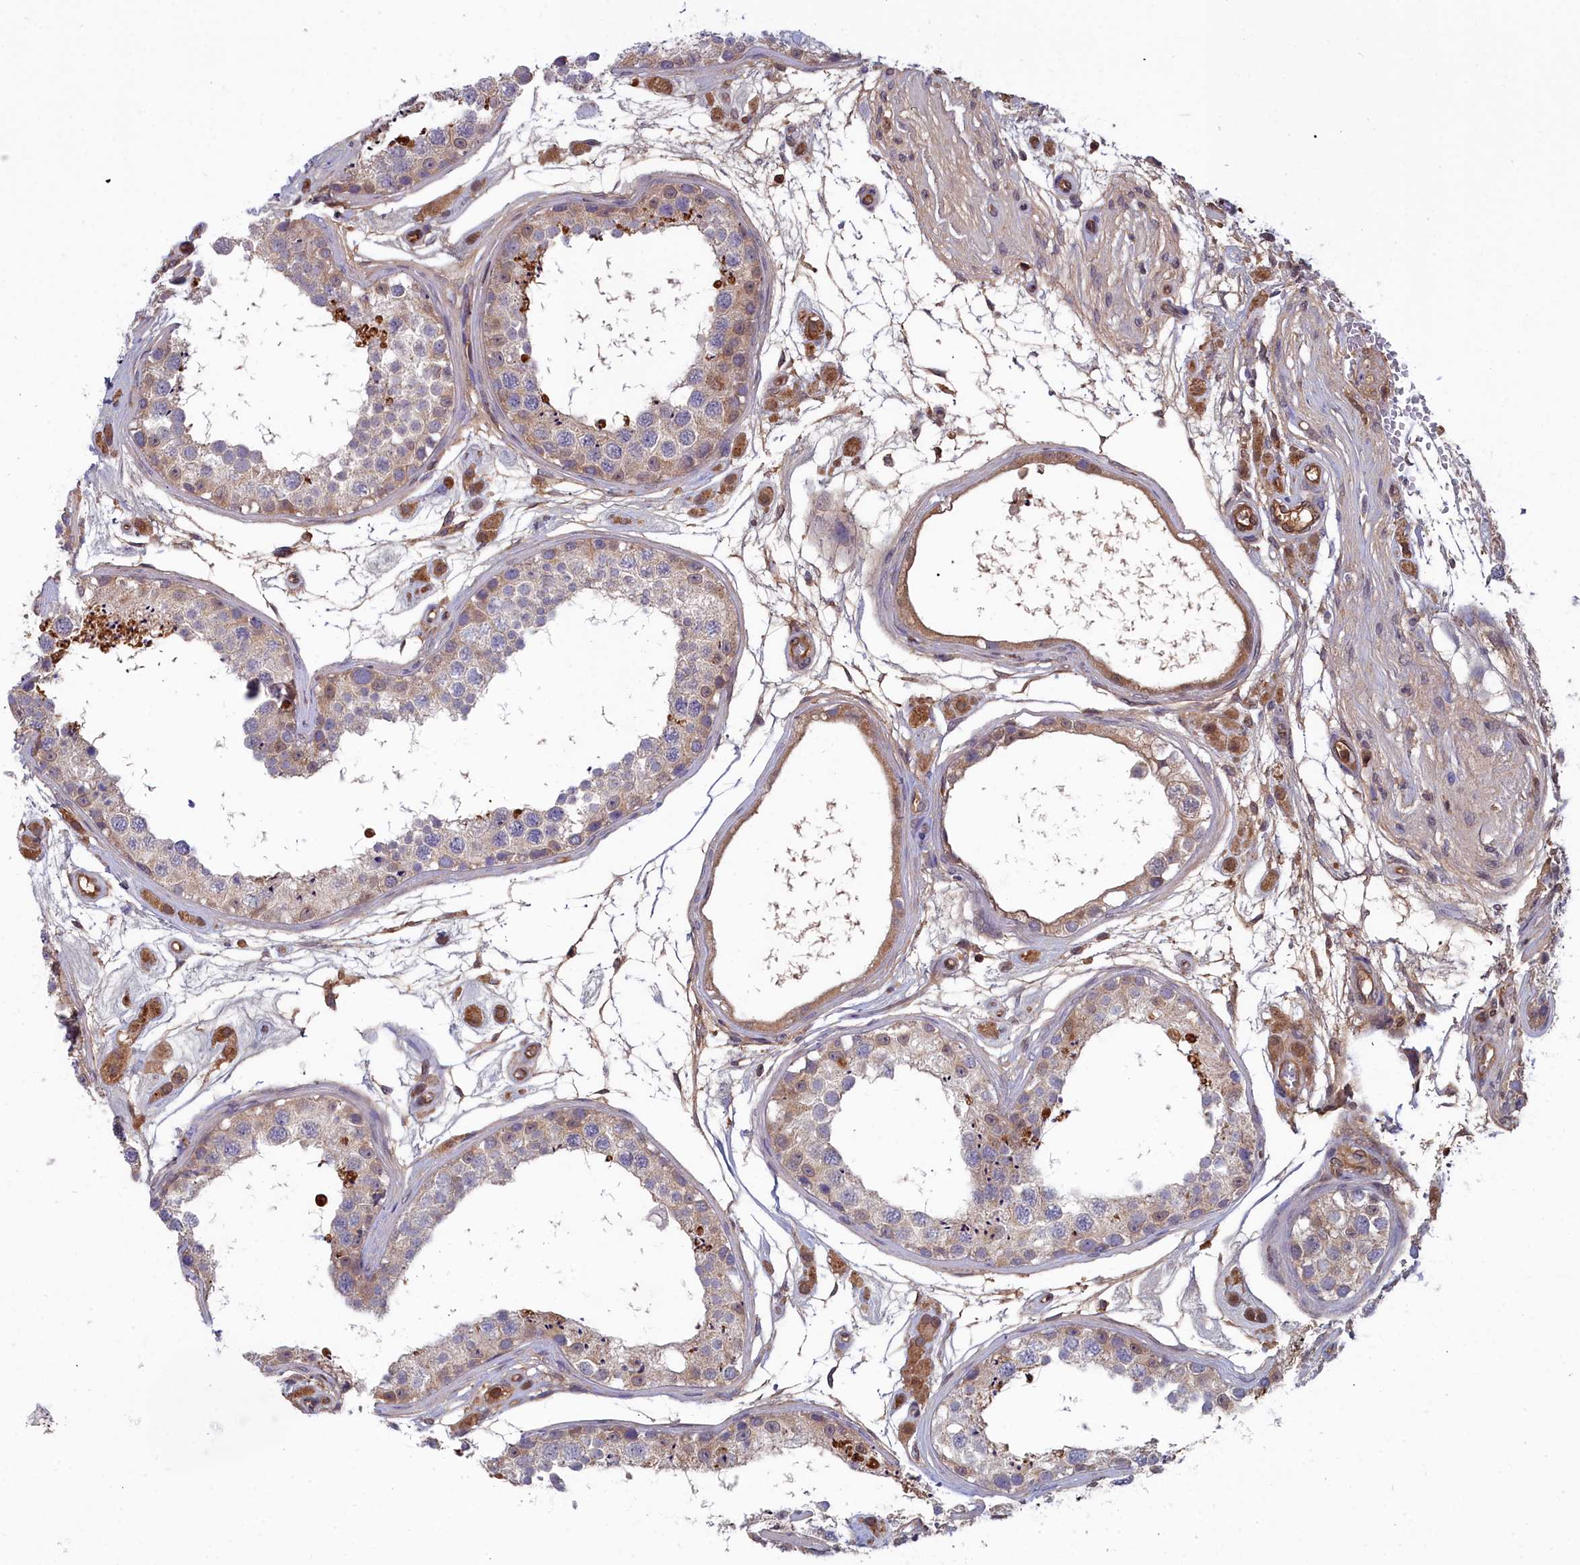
{"staining": {"intensity": "moderate", "quantity": "<25%", "location": "cytoplasmic/membranous"}, "tissue": "testis", "cell_type": "Cells in seminiferous ducts", "image_type": "normal", "snomed": [{"axis": "morphology", "description": "Normal tissue, NOS"}, {"axis": "topography", "description": "Testis"}], "caption": "Testis was stained to show a protein in brown. There is low levels of moderate cytoplasmic/membranous positivity in about <25% of cells in seminiferous ducts. (DAB = brown stain, brightfield microscopy at high magnification).", "gene": "GFRA2", "patient": {"sex": "male", "age": 25}}